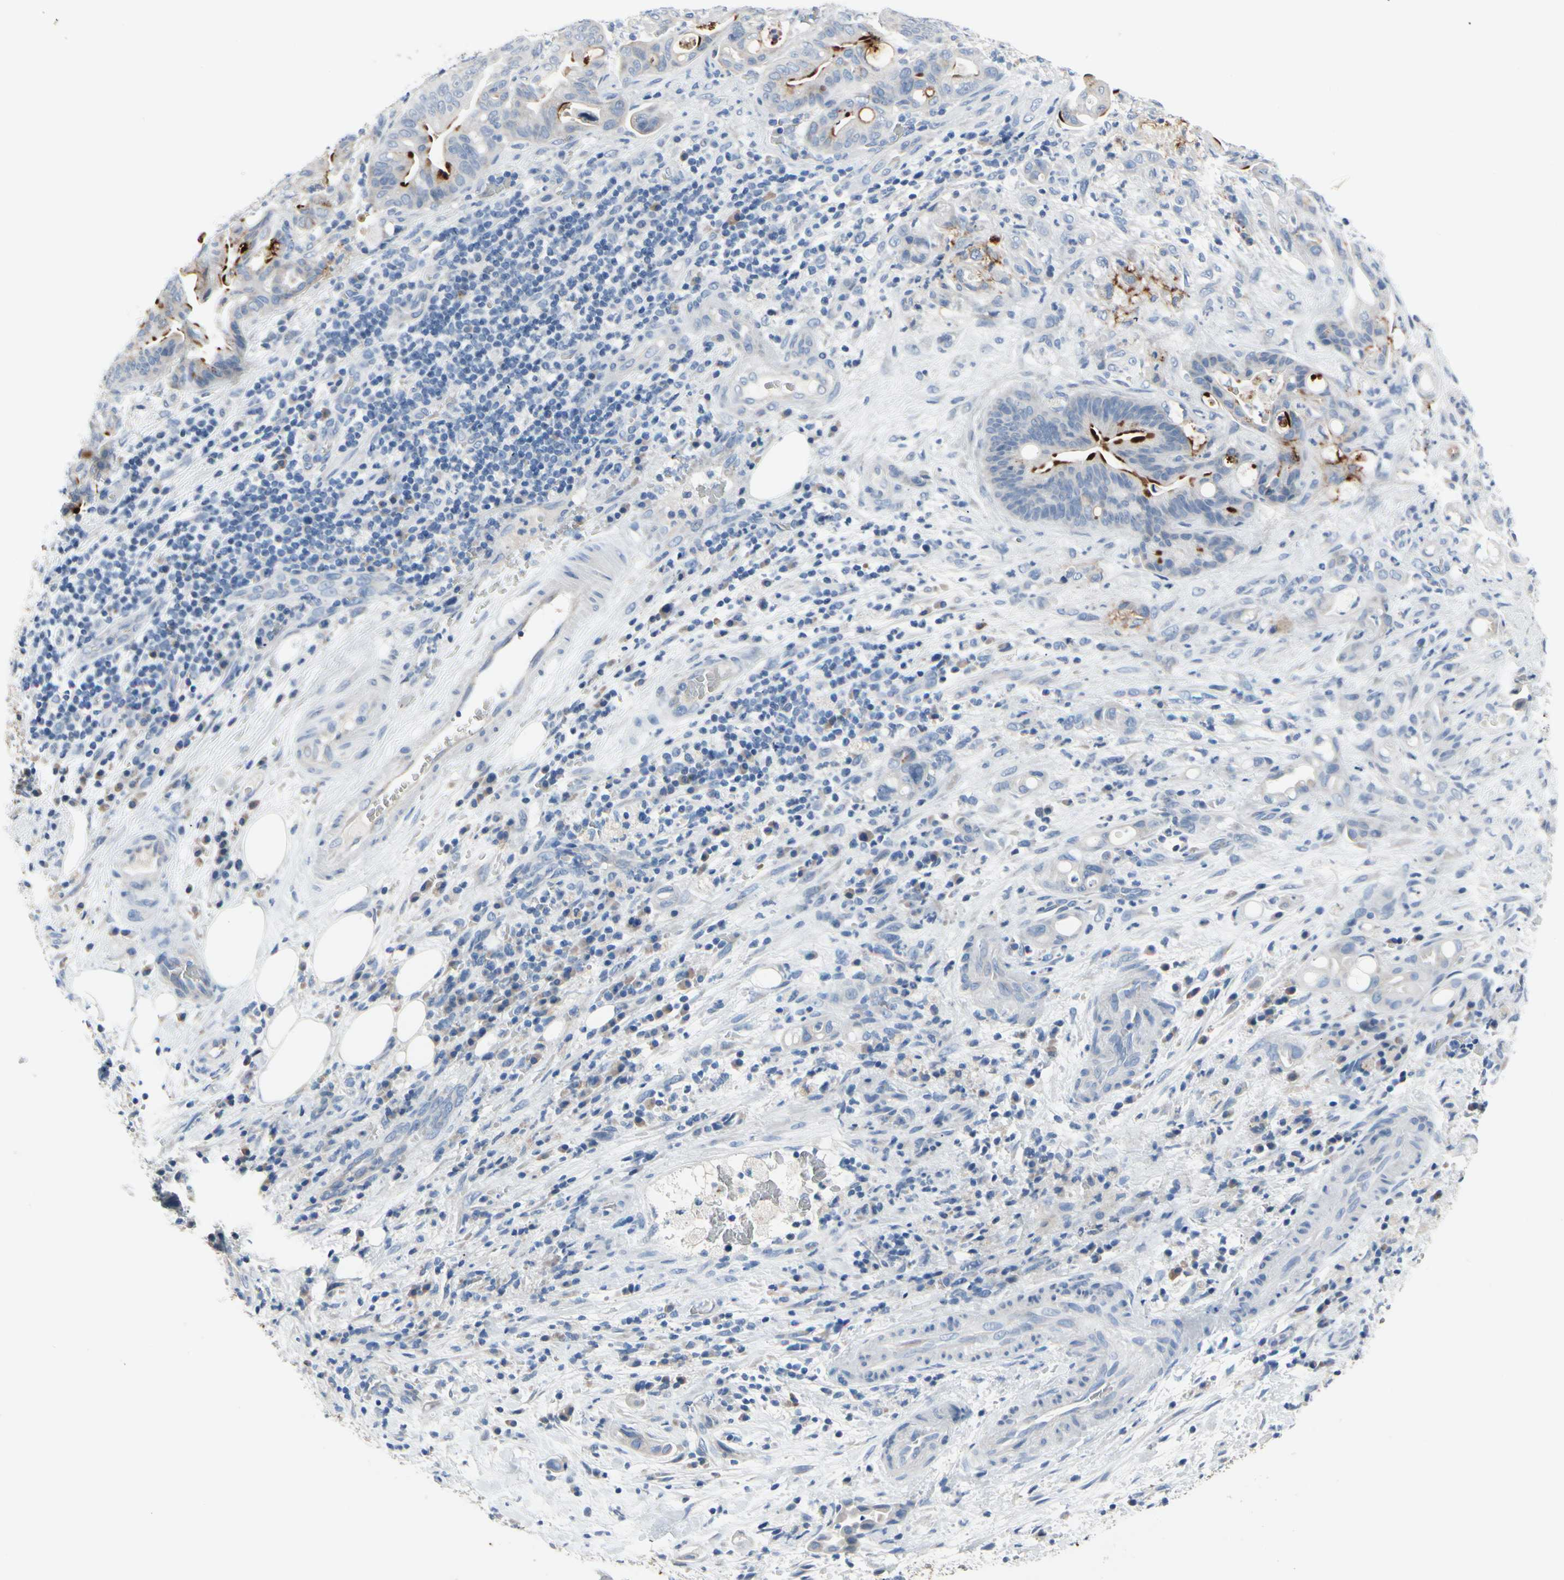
{"staining": {"intensity": "strong", "quantity": "<25%", "location": "cytoplasmic/membranous"}, "tissue": "liver cancer", "cell_type": "Tumor cells", "image_type": "cancer", "snomed": [{"axis": "morphology", "description": "Cholangiocarcinoma"}, {"axis": "topography", "description": "Liver"}], "caption": "About <25% of tumor cells in liver cancer (cholangiocarcinoma) reveal strong cytoplasmic/membranous protein expression as visualized by brown immunohistochemical staining.", "gene": "MUC5B", "patient": {"sex": "female", "age": 68}}